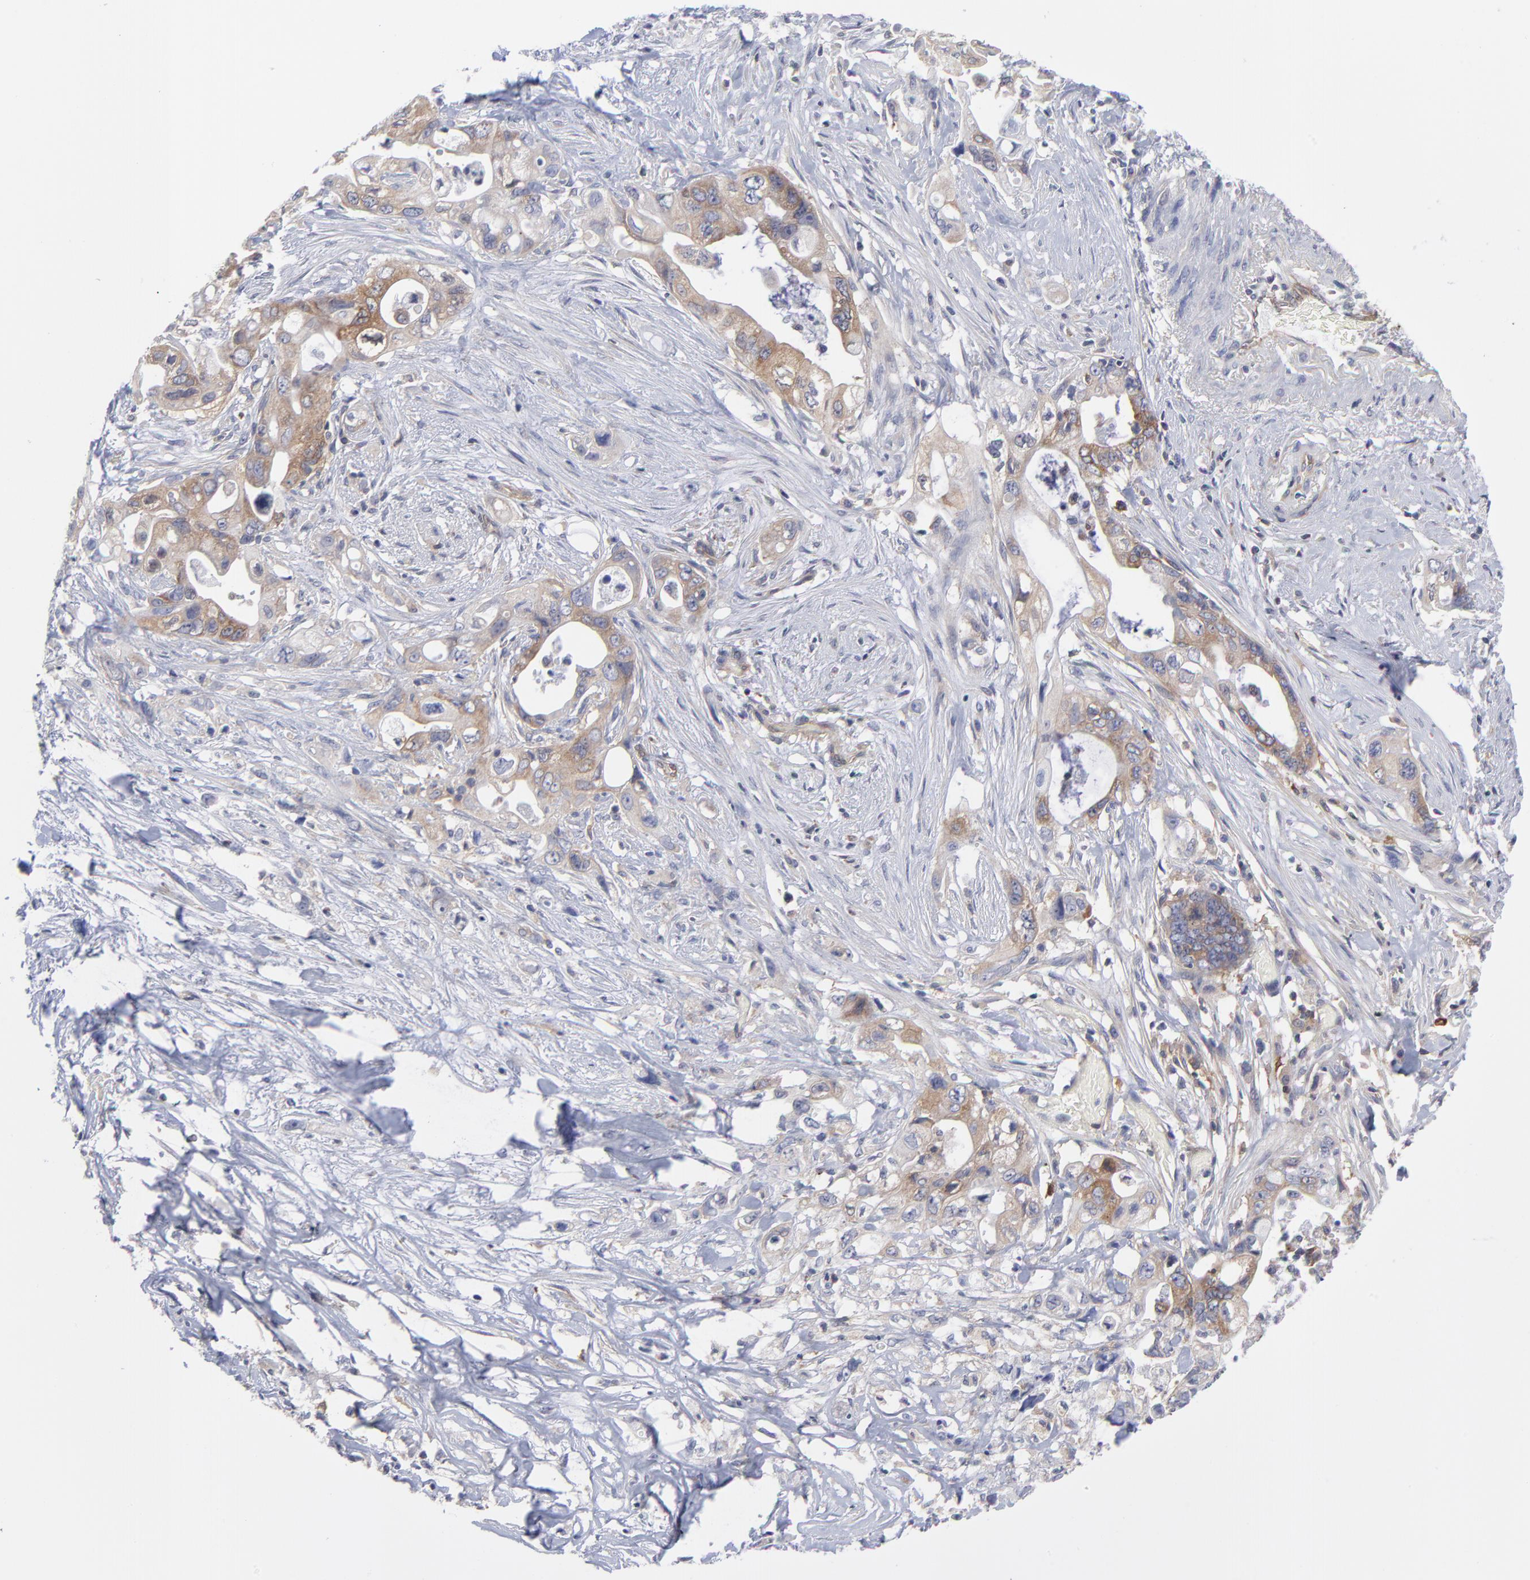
{"staining": {"intensity": "weak", "quantity": "25%-75%", "location": "cytoplasmic/membranous"}, "tissue": "pancreatic cancer", "cell_type": "Tumor cells", "image_type": "cancer", "snomed": [{"axis": "morphology", "description": "Normal tissue, NOS"}, {"axis": "topography", "description": "Pancreas"}], "caption": "Protein staining demonstrates weak cytoplasmic/membranous expression in approximately 25%-75% of tumor cells in pancreatic cancer.", "gene": "NFKBIA", "patient": {"sex": "male", "age": 42}}